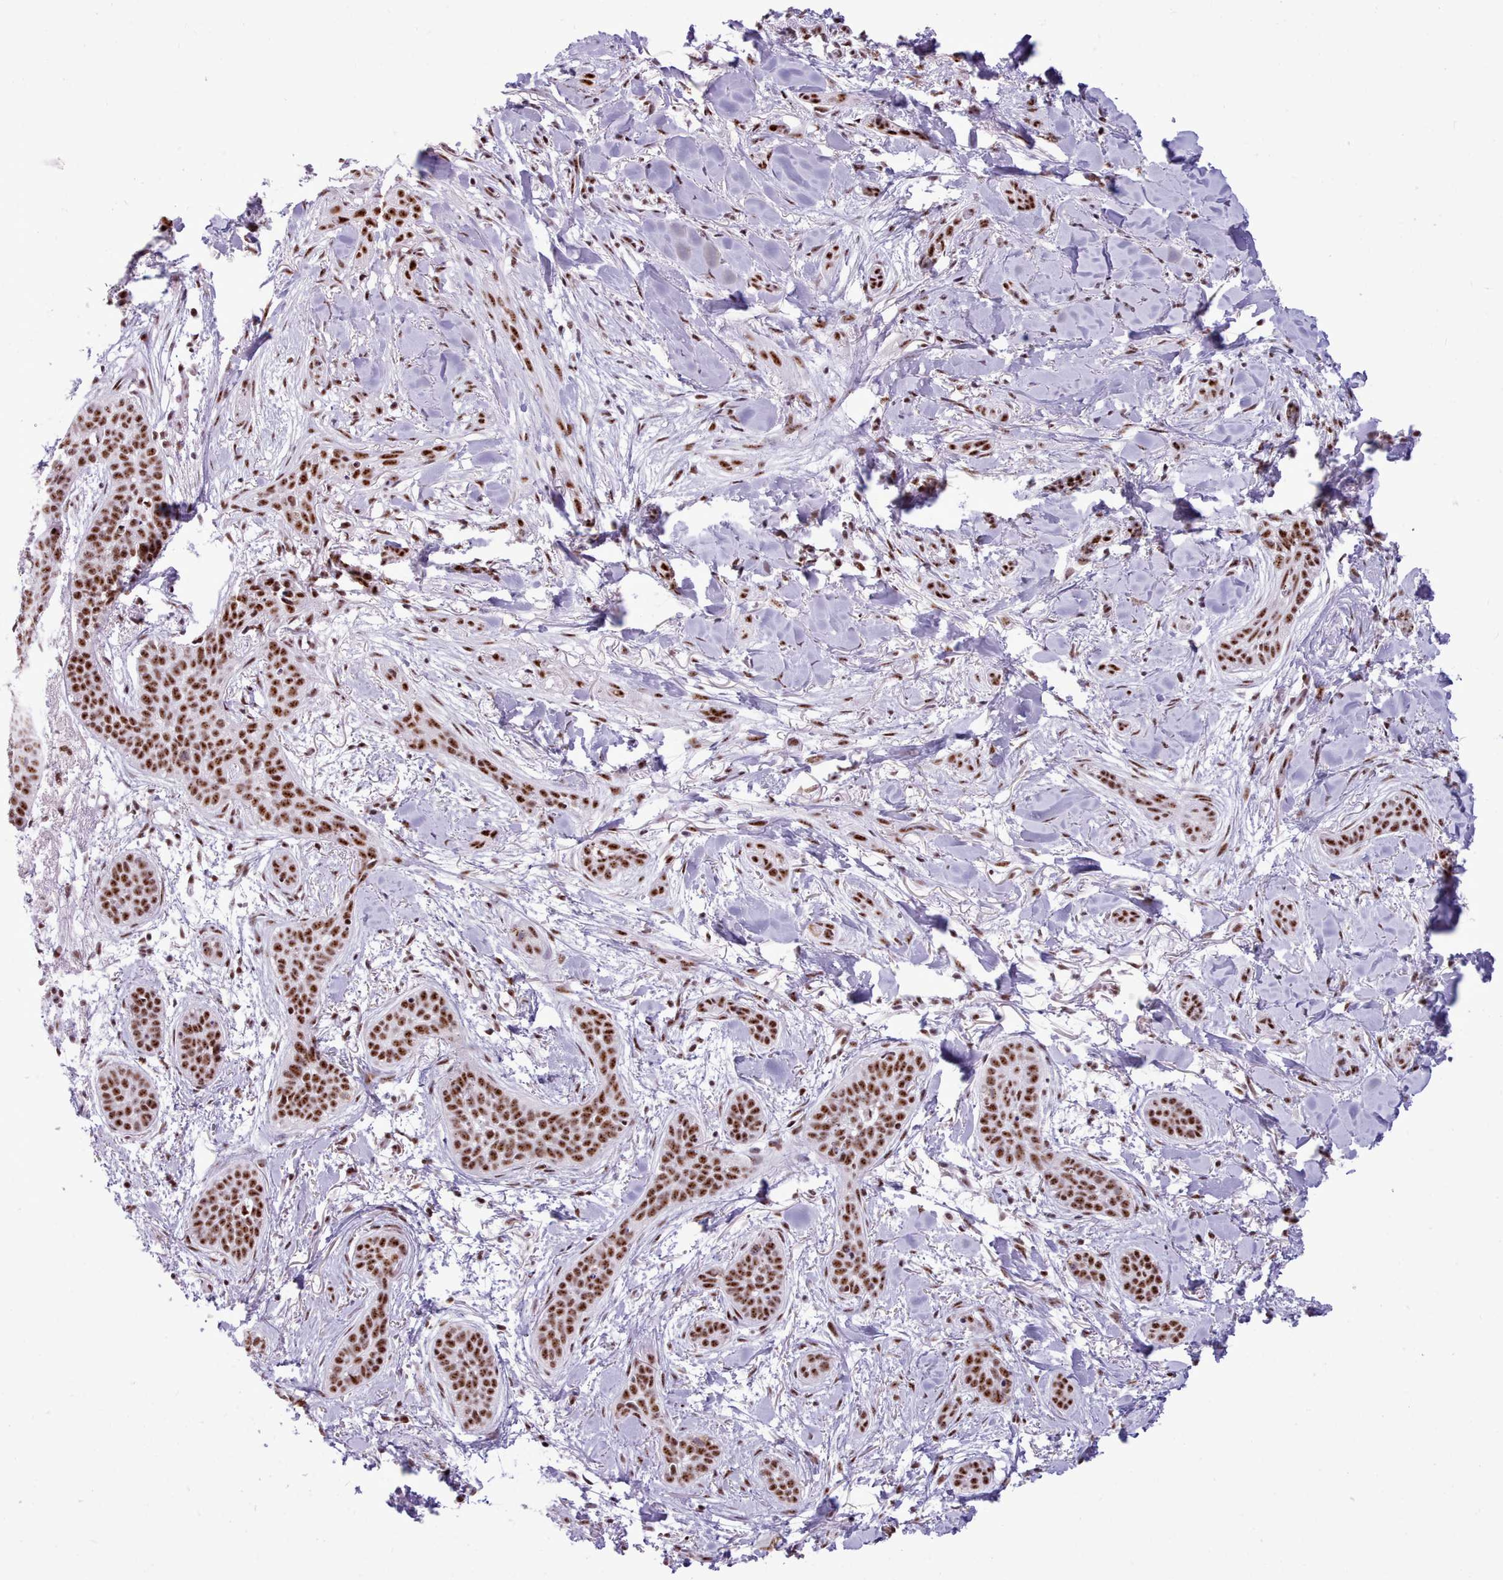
{"staining": {"intensity": "strong", "quantity": ">75%", "location": "nuclear"}, "tissue": "skin cancer", "cell_type": "Tumor cells", "image_type": "cancer", "snomed": [{"axis": "morphology", "description": "Basal cell carcinoma"}, {"axis": "topography", "description": "Skin"}], "caption": "Protein staining of skin cancer (basal cell carcinoma) tissue exhibits strong nuclear positivity in approximately >75% of tumor cells.", "gene": "TMEM35B", "patient": {"sex": "male", "age": 52}}